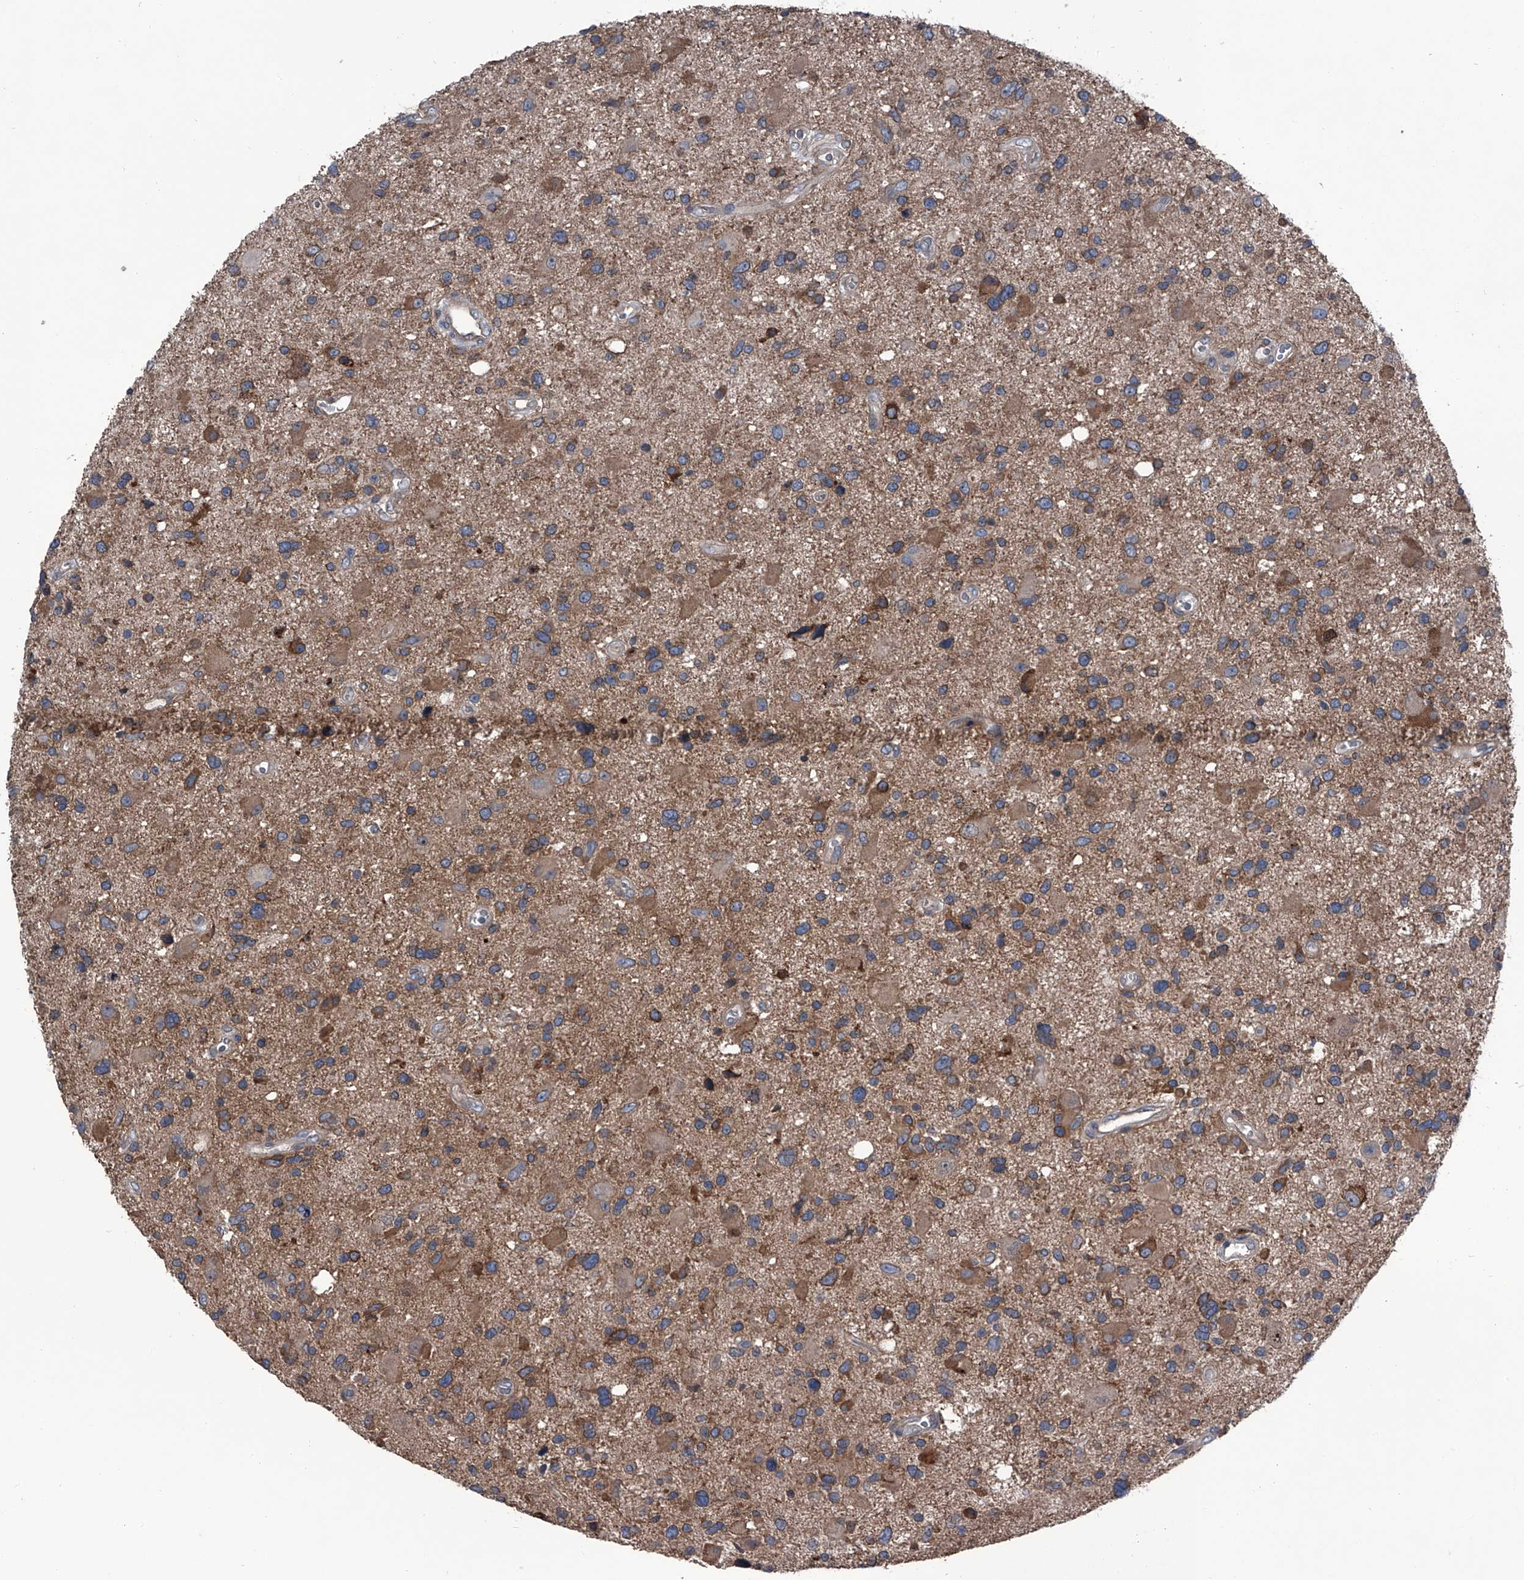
{"staining": {"intensity": "moderate", "quantity": "25%-75%", "location": "cytoplasmic/membranous"}, "tissue": "glioma", "cell_type": "Tumor cells", "image_type": "cancer", "snomed": [{"axis": "morphology", "description": "Glioma, malignant, High grade"}, {"axis": "topography", "description": "Brain"}], "caption": "A brown stain highlights moderate cytoplasmic/membranous positivity of a protein in glioma tumor cells.", "gene": "PIP5K1A", "patient": {"sex": "male", "age": 33}}